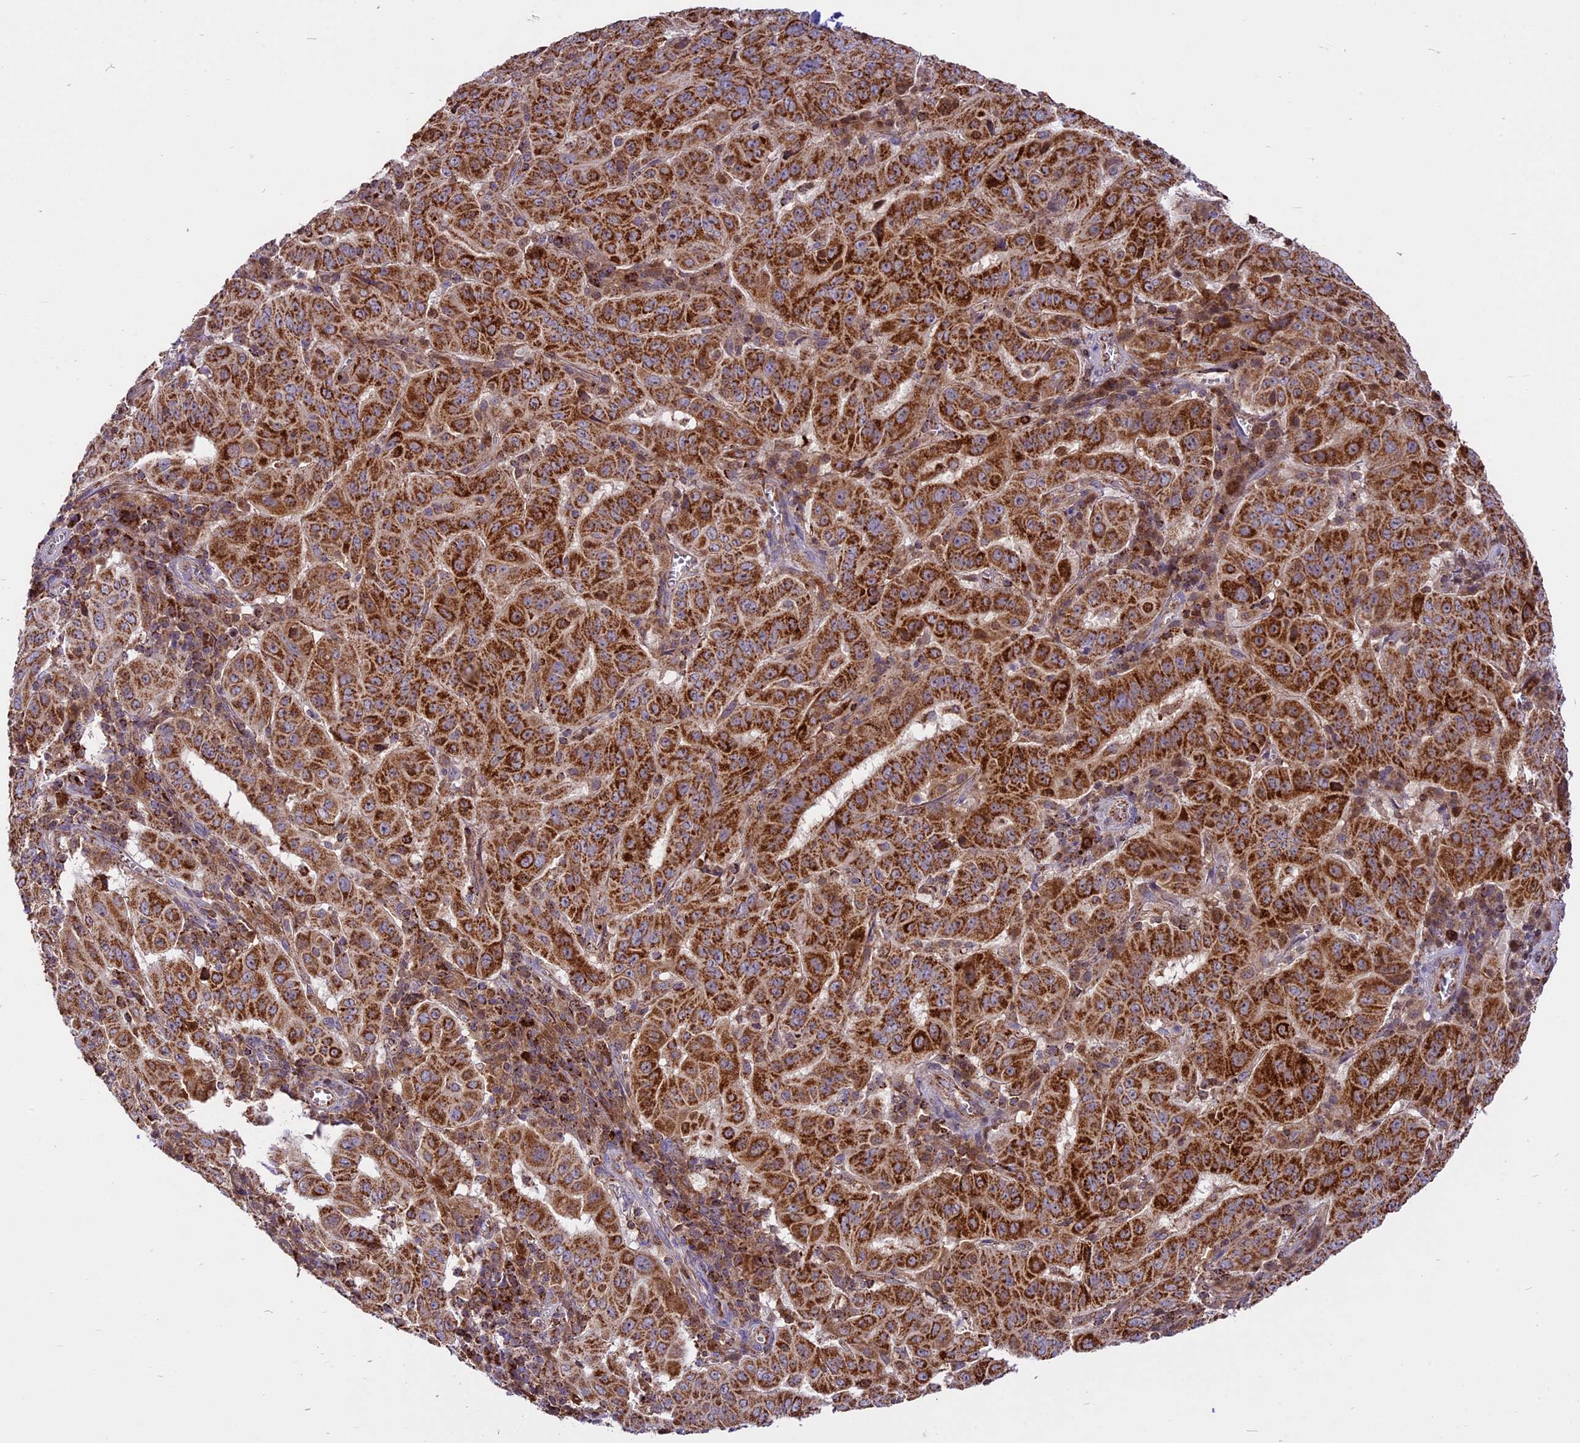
{"staining": {"intensity": "strong", "quantity": ">75%", "location": "cytoplasmic/membranous"}, "tissue": "pancreatic cancer", "cell_type": "Tumor cells", "image_type": "cancer", "snomed": [{"axis": "morphology", "description": "Adenocarcinoma, NOS"}, {"axis": "topography", "description": "Pancreas"}], "caption": "Immunohistochemical staining of human pancreatic adenocarcinoma shows high levels of strong cytoplasmic/membranous expression in about >75% of tumor cells.", "gene": "COX17", "patient": {"sex": "male", "age": 63}}